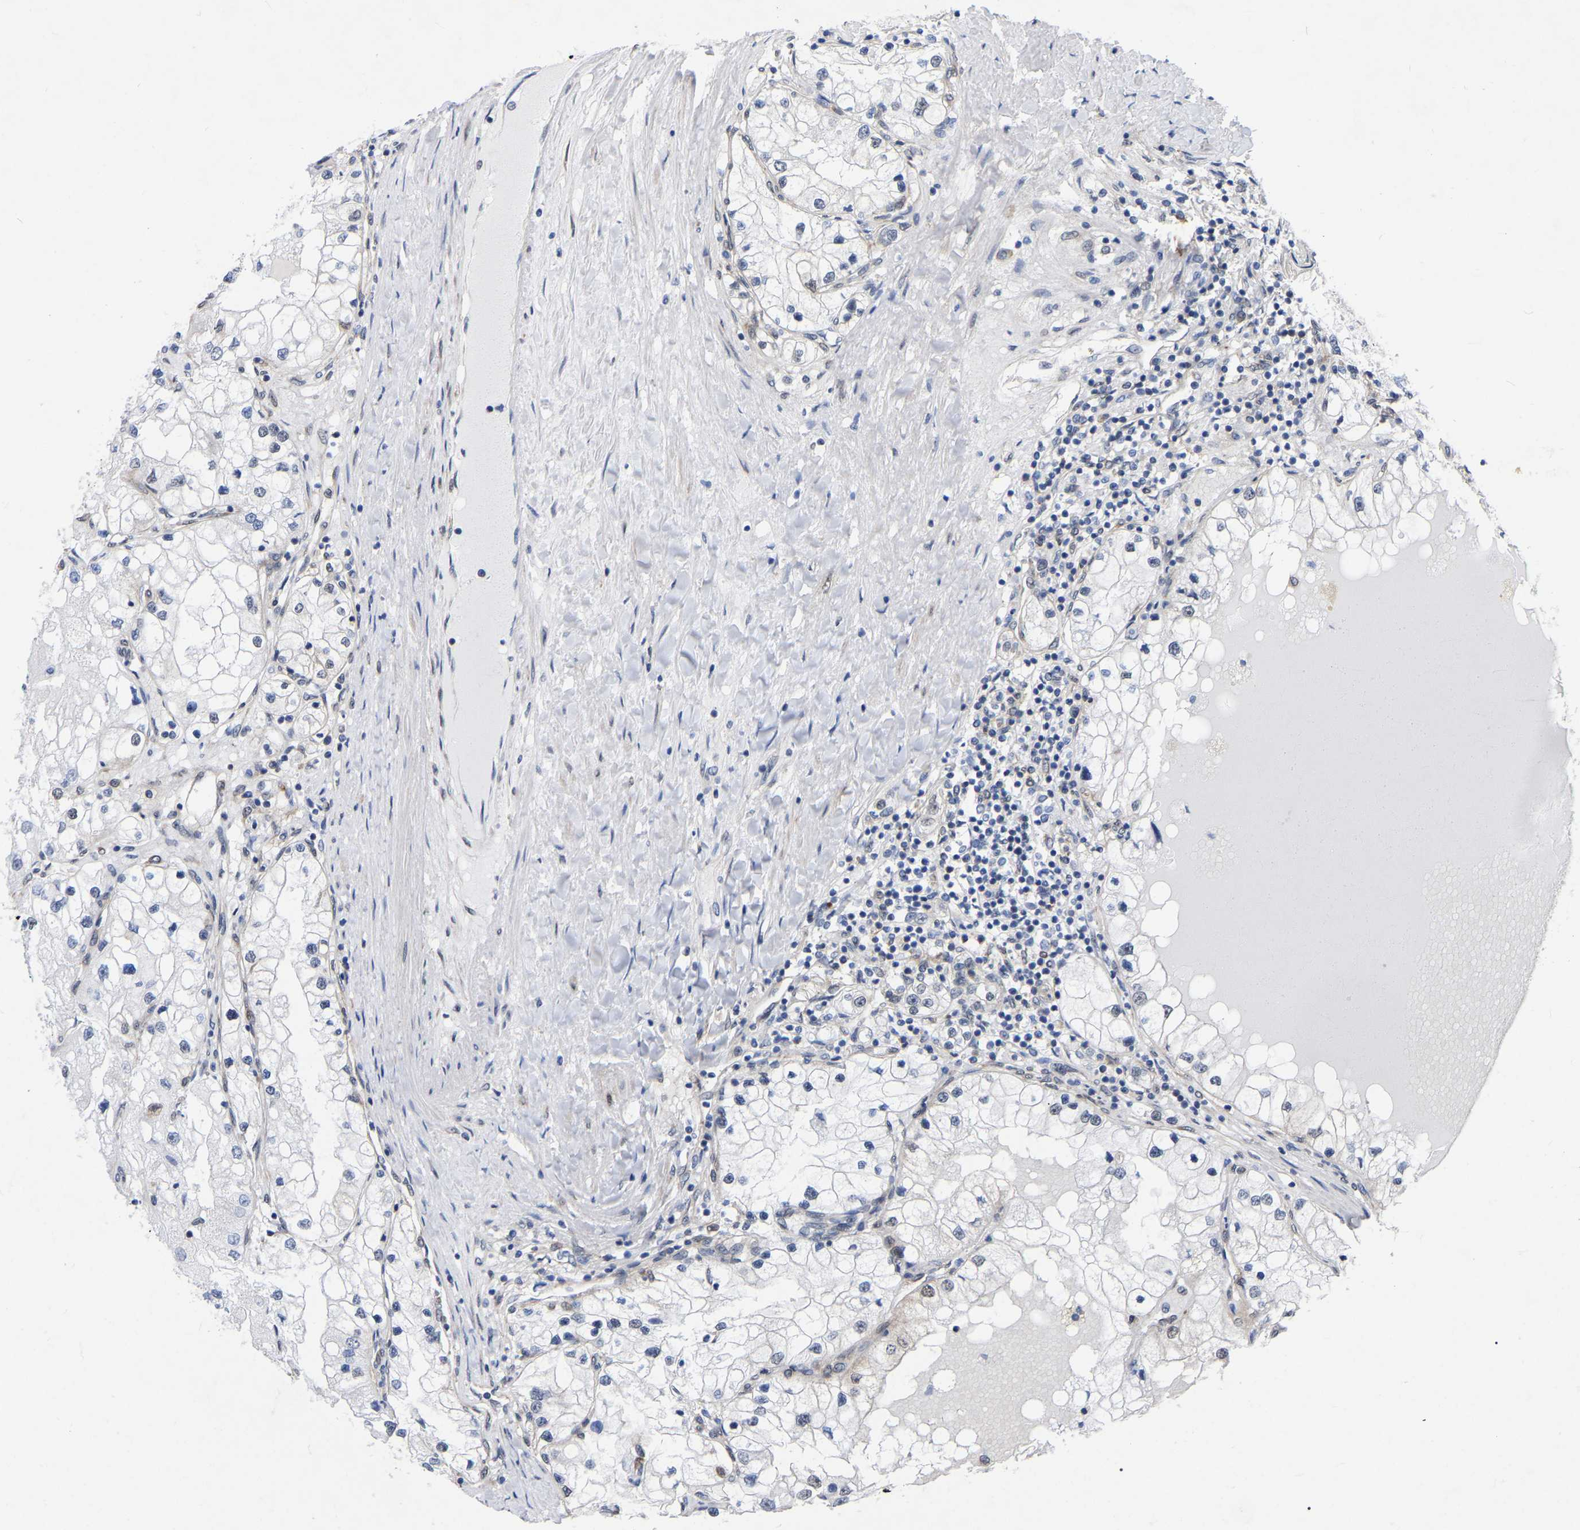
{"staining": {"intensity": "negative", "quantity": "none", "location": "none"}, "tissue": "renal cancer", "cell_type": "Tumor cells", "image_type": "cancer", "snomed": [{"axis": "morphology", "description": "Adenocarcinoma, NOS"}, {"axis": "topography", "description": "Kidney"}], "caption": "High power microscopy image of an IHC image of adenocarcinoma (renal), revealing no significant expression in tumor cells.", "gene": "UBE4B", "patient": {"sex": "male", "age": 68}}